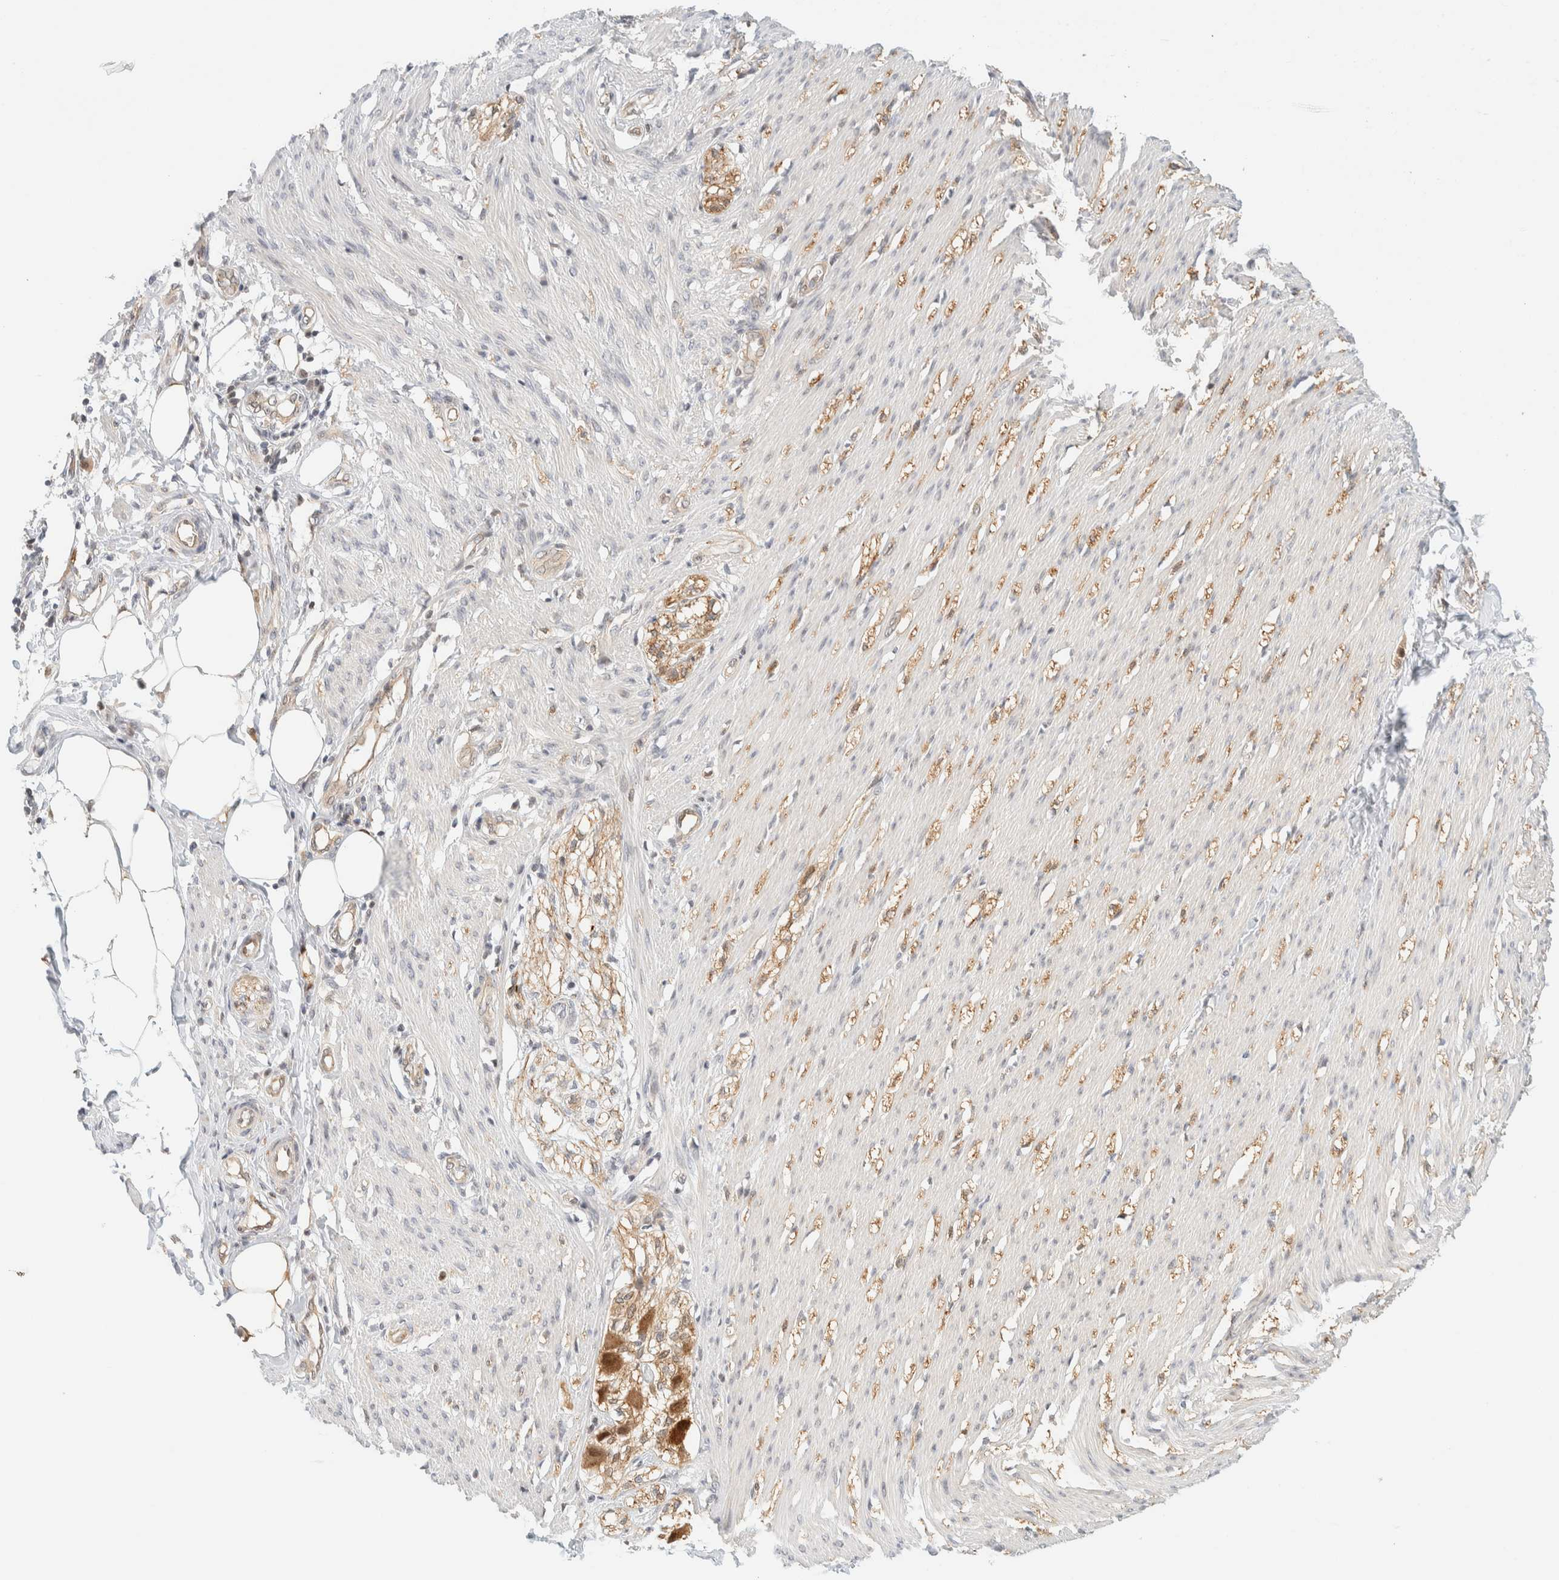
{"staining": {"intensity": "weak", "quantity": "<25%", "location": "cytoplasmic/membranous"}, "tissue": "smooth muscle", "cell_type": "Smooth muscle cells", "image_type": "normal", "snomed": [{"axis": "morphology", "description": "Normal tissue, NOS"}, {"axis": "morphology", "description": "Adenocarcinoma, NOS"}, {"axis": "topography", "description": "Smooth muscle"}, {"axis": "topography", "description": "Colon"}], "caption": "DAB (3,3'-diaminobenzidine) immunohistochemical staining of unremarkable human smooth muscle displays no significant expression in smooth muscle cells.", "gene": "PCYT2", "patient": {"sex": "male", "age": 14}}